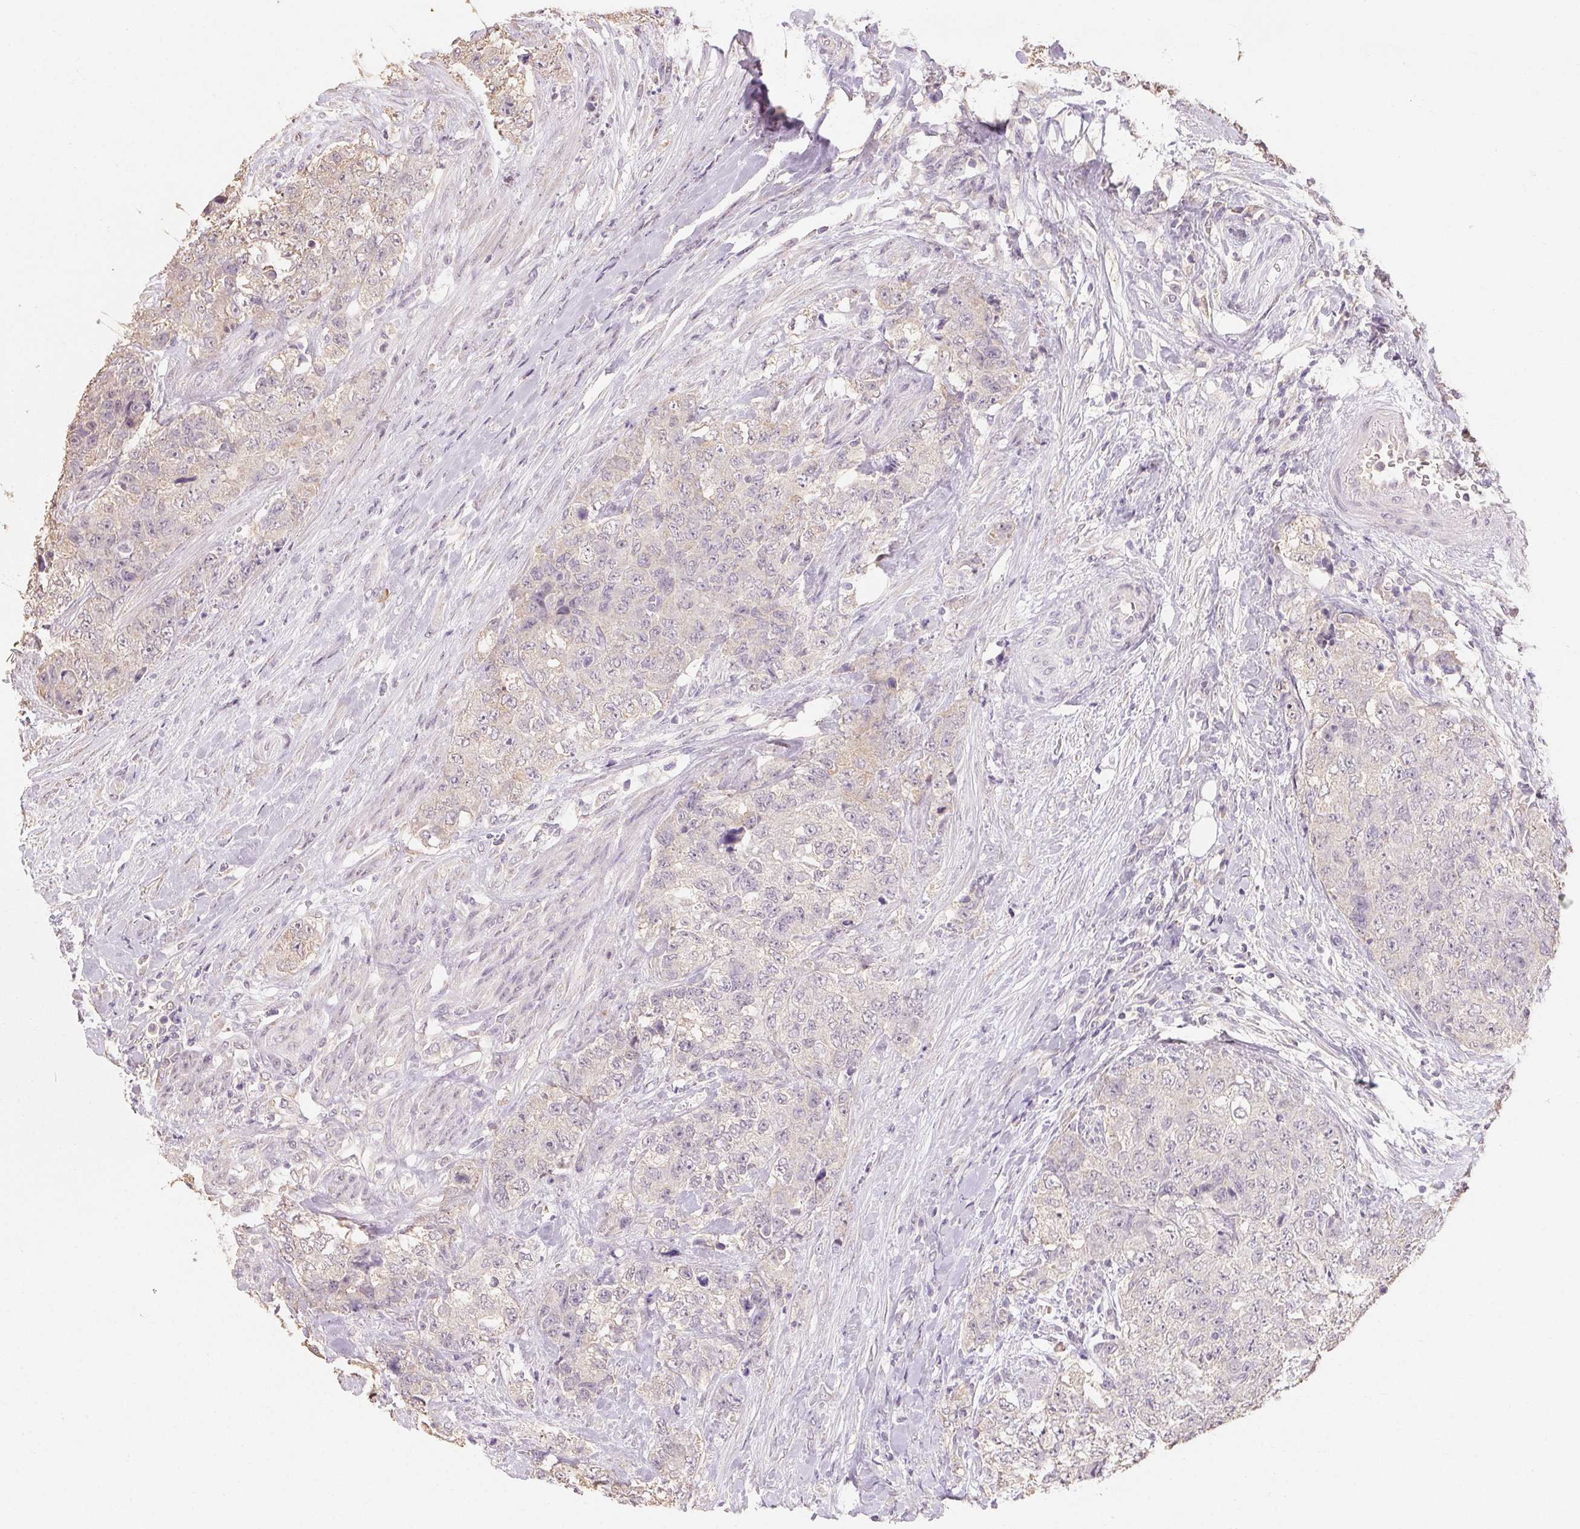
{"staining": {"intensity": "negative", "quantity": "none", "location": "none"}, "tissue": "urothelial cancer", "cell_type": "Tumor cells", "image_type": "cancer", "snomed": [{"axis": "morphology", "description": "Urothelial carcinoma, High grade"}, {"axis": "topography", "description": "Urinary bladder"}], "caption": "Protein analysis of urothelial cancer shows no significant positivity in tumor cells. (DAB (3,3'-diaminobenzidine) immunohistochemistry with hematoxylin counter stain).", "gene": "MAP7D2", "patient": {"sex": "female", "age": 78}}